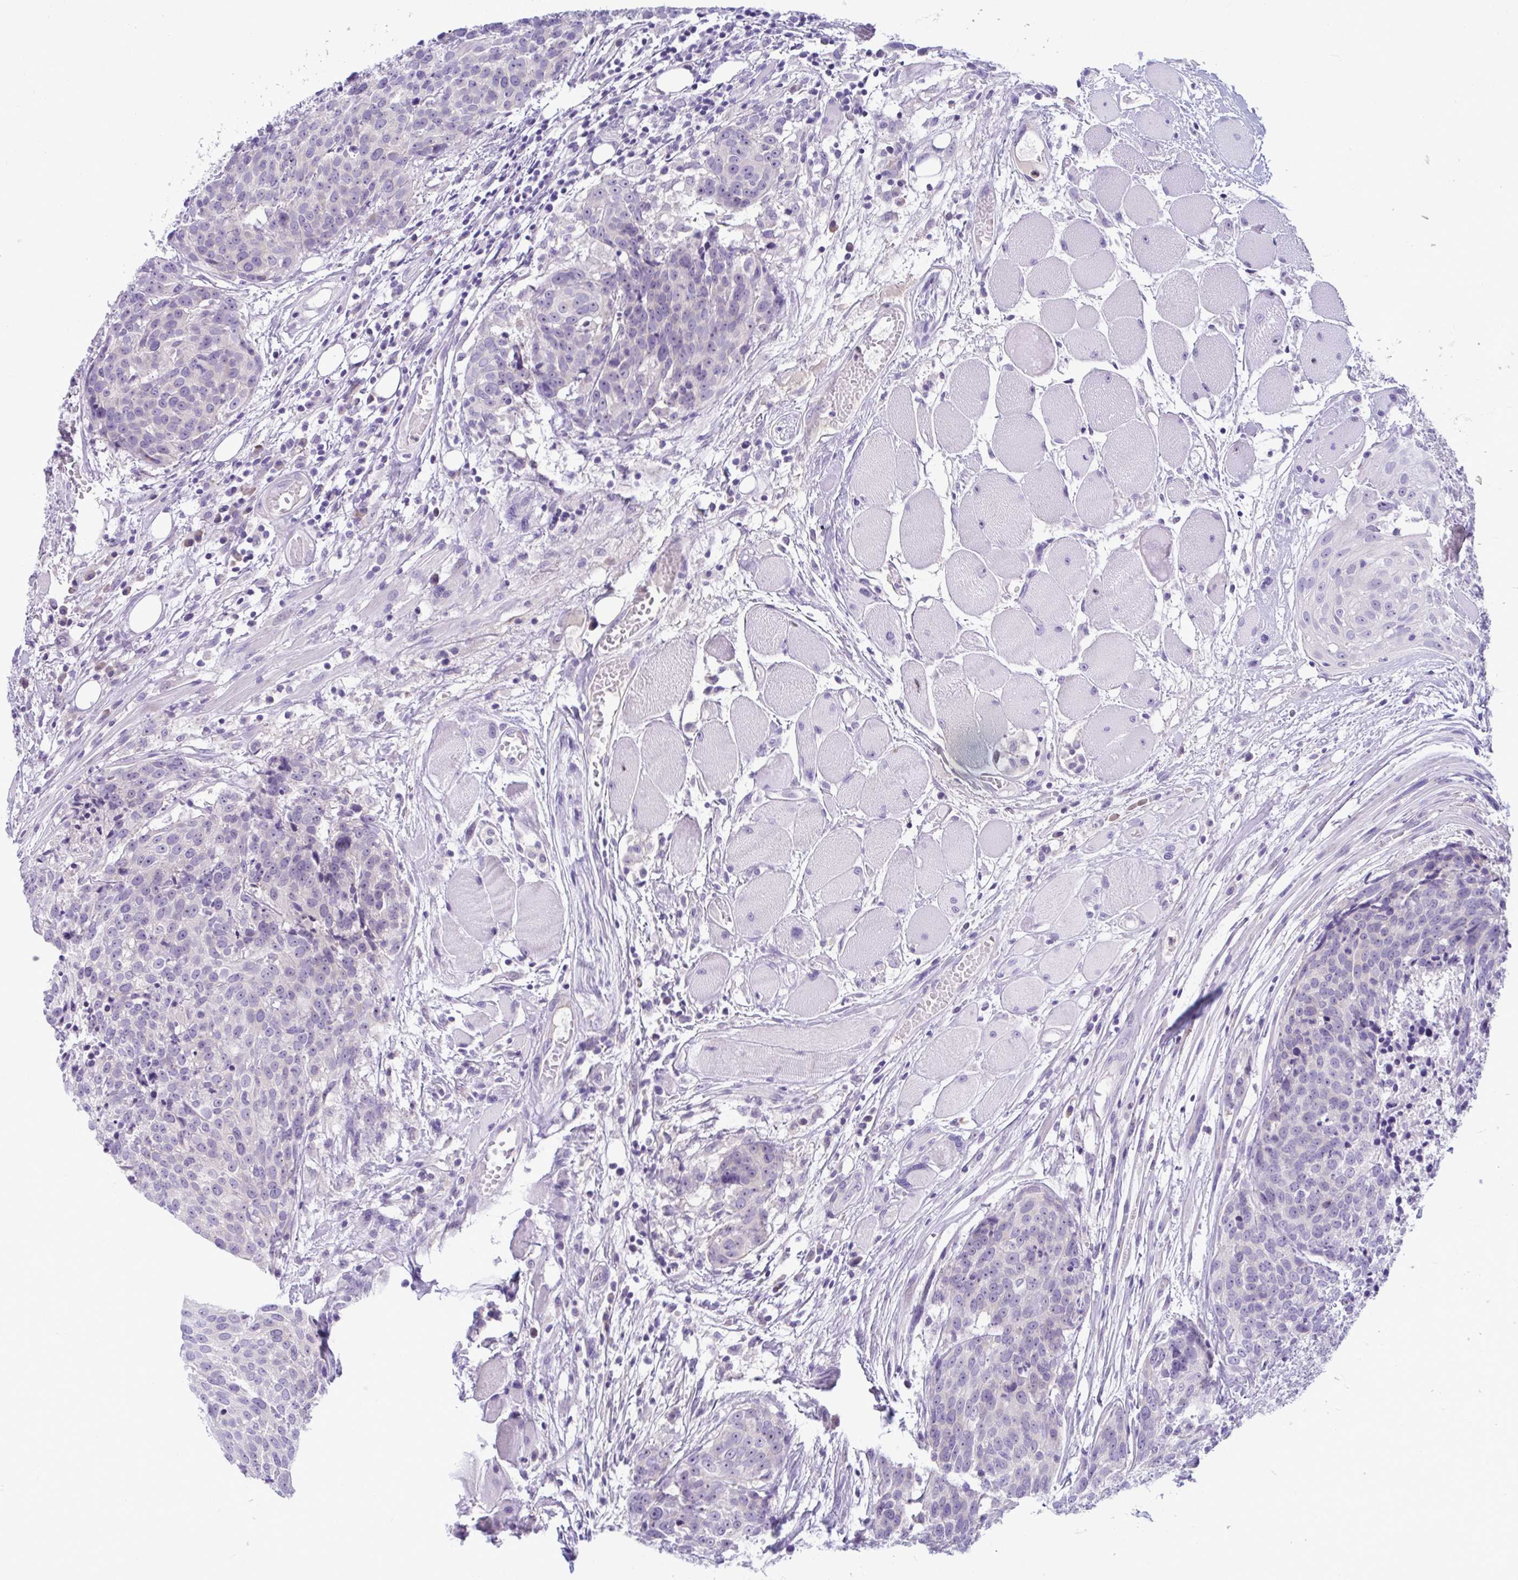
{"staining": {"intensity": "negative", "quantity": "none", "location": "none"}, "tissue": "head and neck cancer", "cell_type": "Tumor cells", "image_type": "cancer", "snomed": [{"axis": "morphology", "description": "Squamous cell carcinoma, NOS"}, {"axis": "topography", "description": "Oral tissue"}, {"axis": "topography", "description": "Head-Neck"}], "caption": "The histopathology image displays no significant positivity in tumor cells of head and neck cancer (squamous cell carcinoma).", "gene": "WNT9B", "patient": {"sex": "male", "age": 64}}